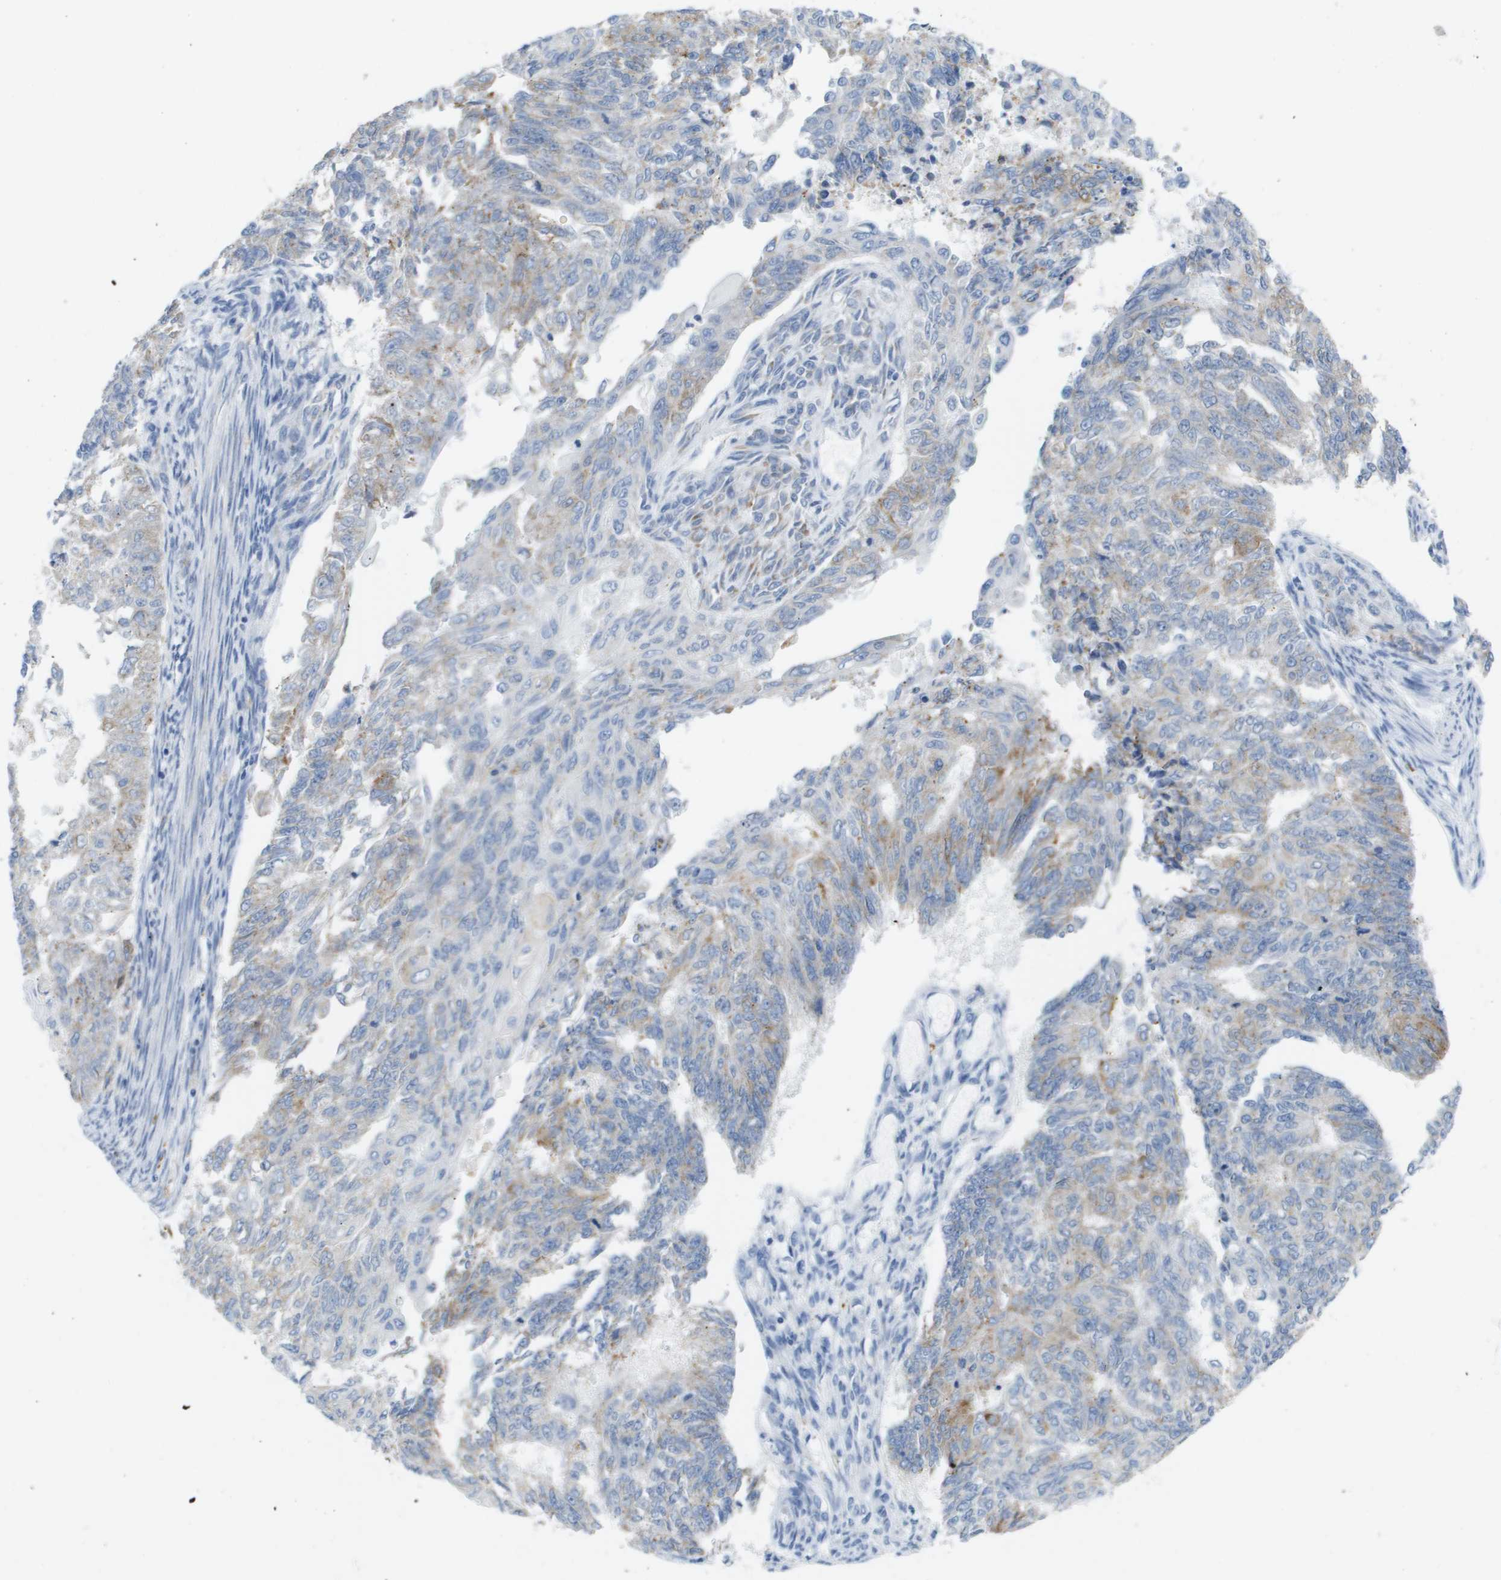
{"staining": {"intensity": "moderate", "quantity": "<25%", "location": "cytoplasmic/membranous"}, "tissue": "endometrial cancer", "cell_type": "Tumor cells", "image_type": "cancer", "snomed": [{"axis": "morphology", "description": "Adenocarcinoma, NOS"}, {"axis": "topography", "description": "Endometrium"}], "caption": "Adenocarcinoma (endometrial) stained with DAB IHC displays low levels of moderate cytoplasmic/membranous staining in about <25% of tumor cells.", "gene": "CD3G", "patient": {"sex": "female", "age": 32}}